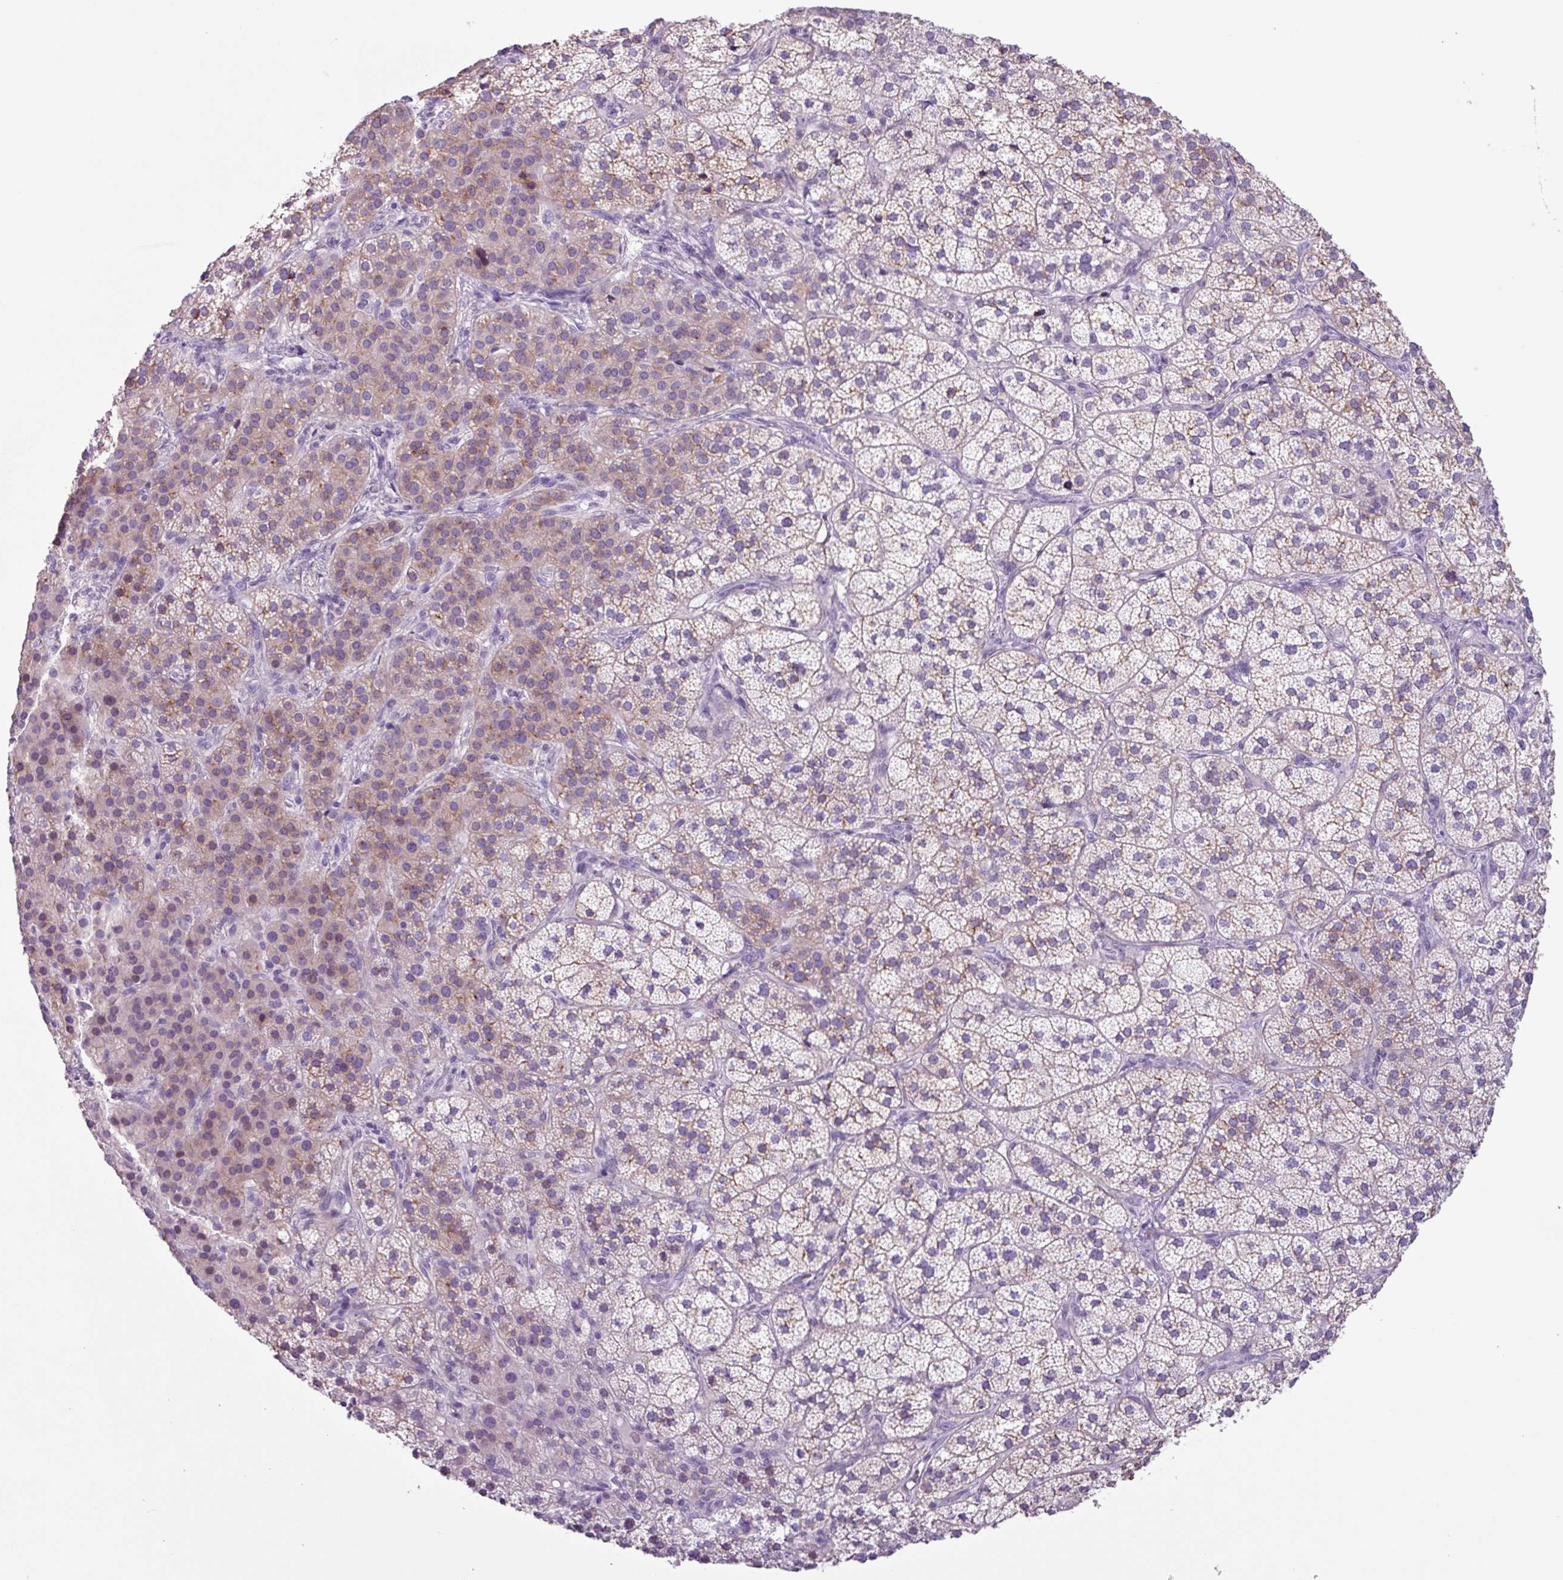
{"staining": {"intensity": "moderate", "quantity": "<25%", "location": "cytoplasmic/membranous"}, "tissue": "adrenal gland", "cell_type": "Glandular cells", "image_type": "normal", "snomed": [{"axis": "morphology", "description": "Normal tissue, NOS"}, {"axis": "topography", "description": "Adrenal gland"}], "caption": "IHC of normal adrenal gland reveals low levels of moderate cytoplasmic/membranous staining in approximately <25% of glandular cells. The staining was performed using DAB to visualize the protein expression in brown, while the nuclei were stained in blue with hematoxylin (Magnification: 20x).", "gene": "CYSTM1", "patient": {"sex": "female", "age": 58}}